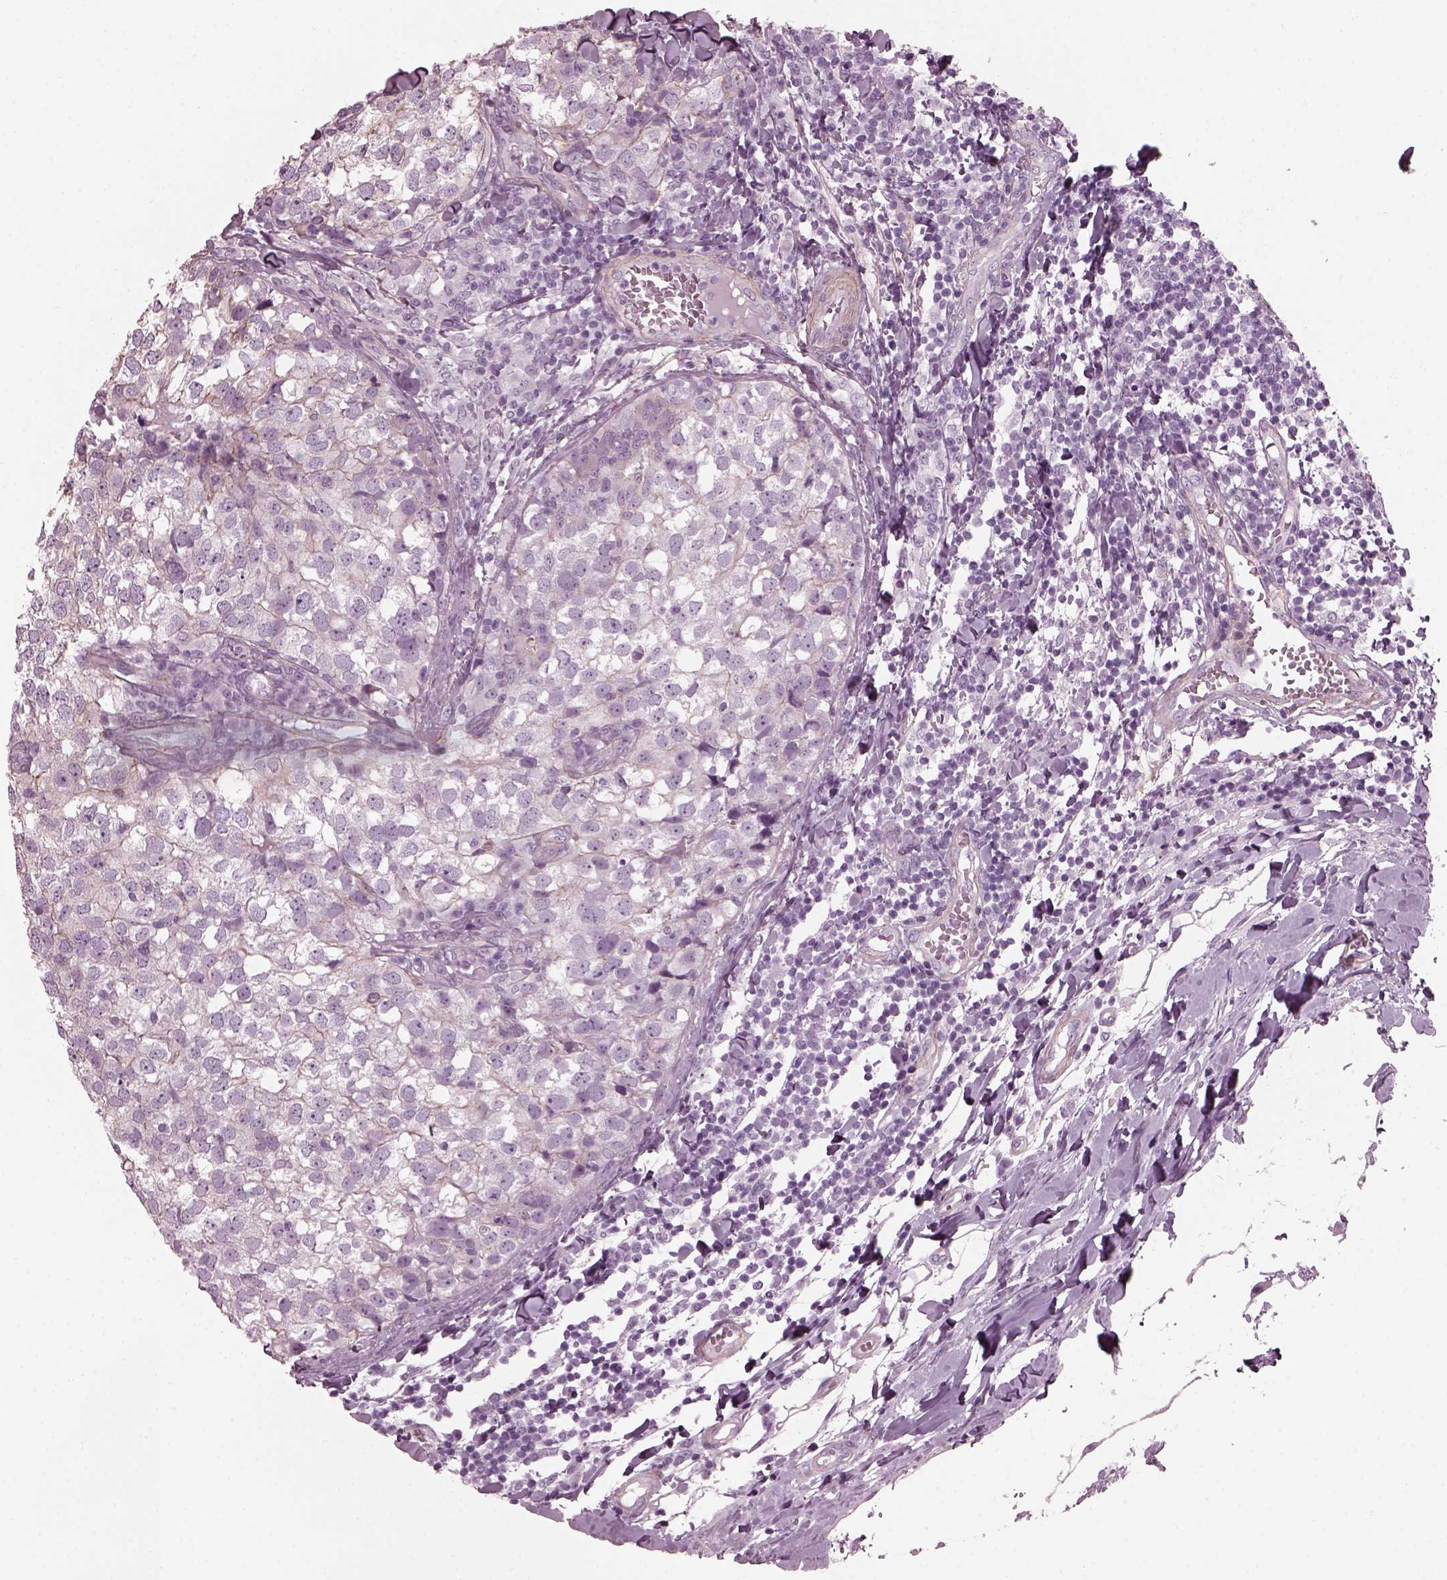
{"staining": {"intensity": "negative", "quantity": "none", "location": "none"}, "tissue": "breast cancer", "cell_type": "Tumor cells", "image_type": "cancer", "snomed": [{"axis": "morphology", "description": "Duct carcinoma"}, {"axis": "topography", "description": "Breast"}], "caption": "An immunohistochemistry image of breast cancer is shown. There is no staining in tumor cells of breast cancer. (DAB IHC, high magnification).", "gene": "BFSP1", "patient": {"sex": "female", "age": 30}}